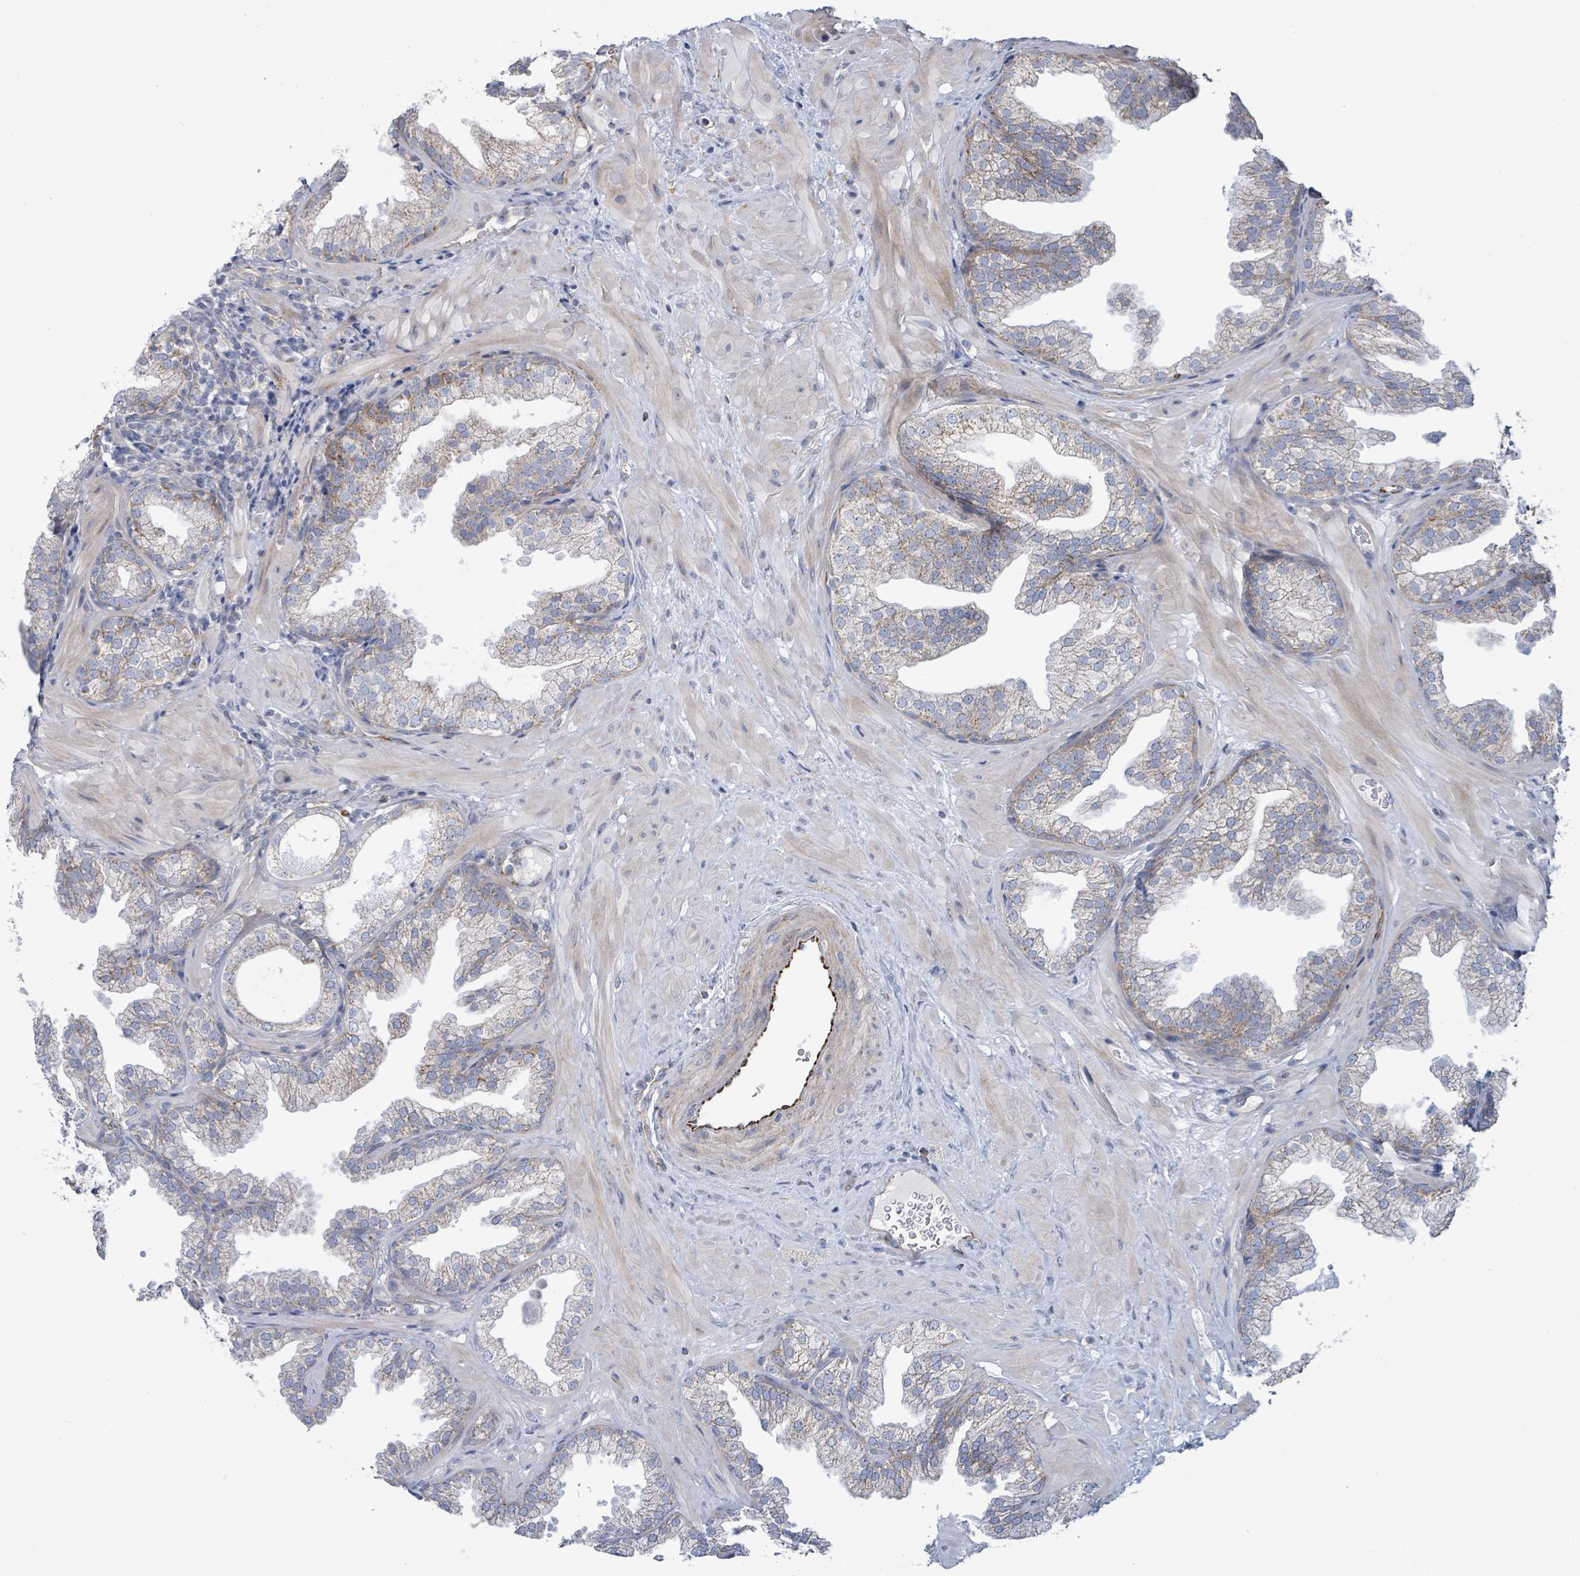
{"staining": {"intensity": "moderate", "quantity": ">75%", "location": "cytoplasmic/membranous"}, "tissue": "prostate", "cell_type": "Glandular cells", "image_type": "normal", "snomed": [{"axis": "morphology", "description": "Normal tissue, NOS"}, {"axis": "topography", "description": "Prostate"}], "caption": "Protein staining demonstrates moderate cytoplasmic/membranous positivity in approximately >75% of glandular cells in benign prostate. The staining was performed using DAB to visualize the protein expression in brown, while the nuclei were stained in blue with hematoxylin (Magnification: 20x).", "gene": "ALG12", "patient": {"sex": "male", "age": 37}}